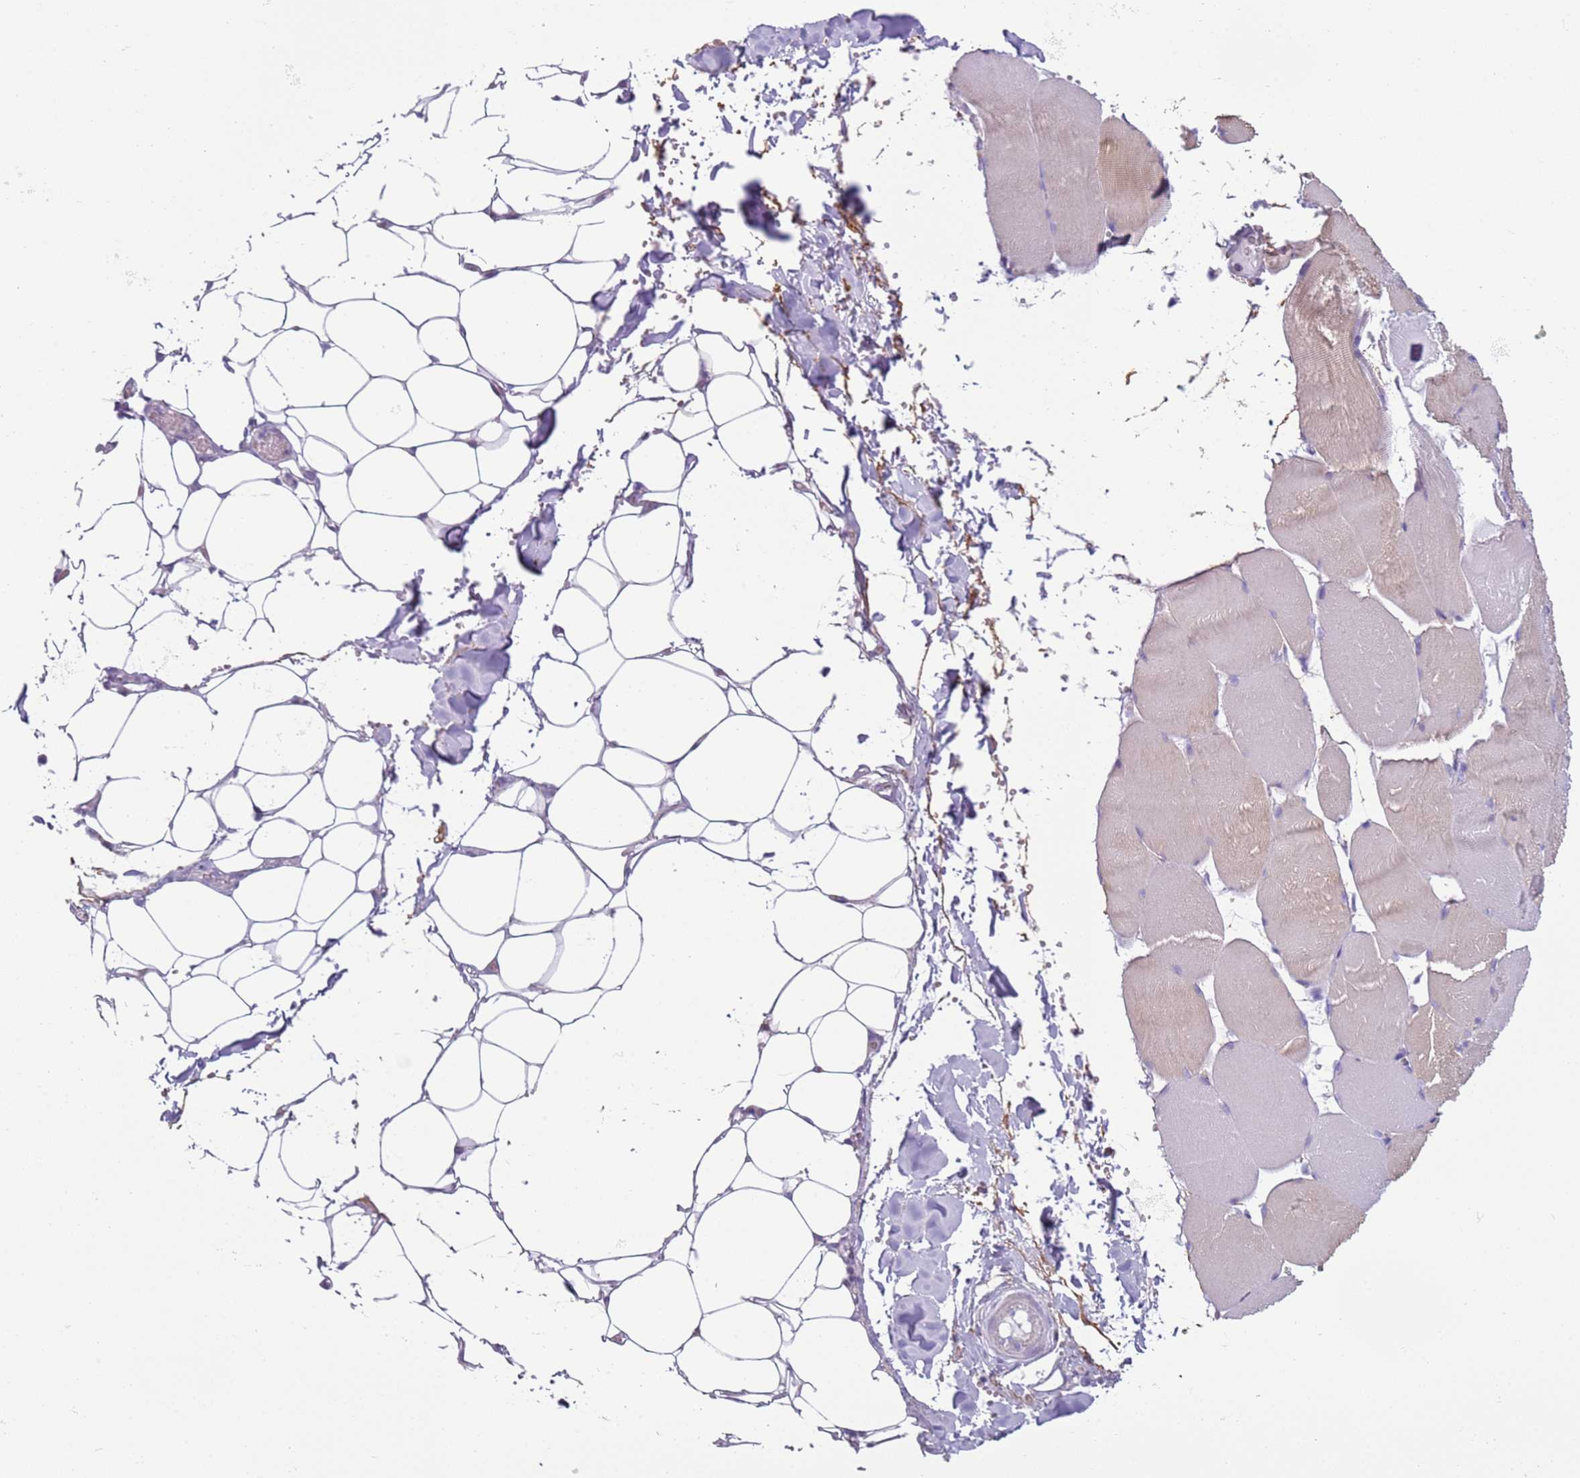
{"staining": {"intensity": "negative", "quantity": "none", "location": "none"}, "tissue": "adipose tissue", "cell_type": "Adipocytes", "image_type": "normal", "snomed": [{"axis": "morphology", "description": "Normal tissue, NOS"}, {"axis": "topography", "description": "Skeletal muscle"}, {"axis": "topography", "description": "Peripheral nerve tissue"}], "caption": "Image shows no protein positivity in adipocytes of normal adipose tissue.", "gene": "OAF", "patient": {"sex": "female", "age": 55}}